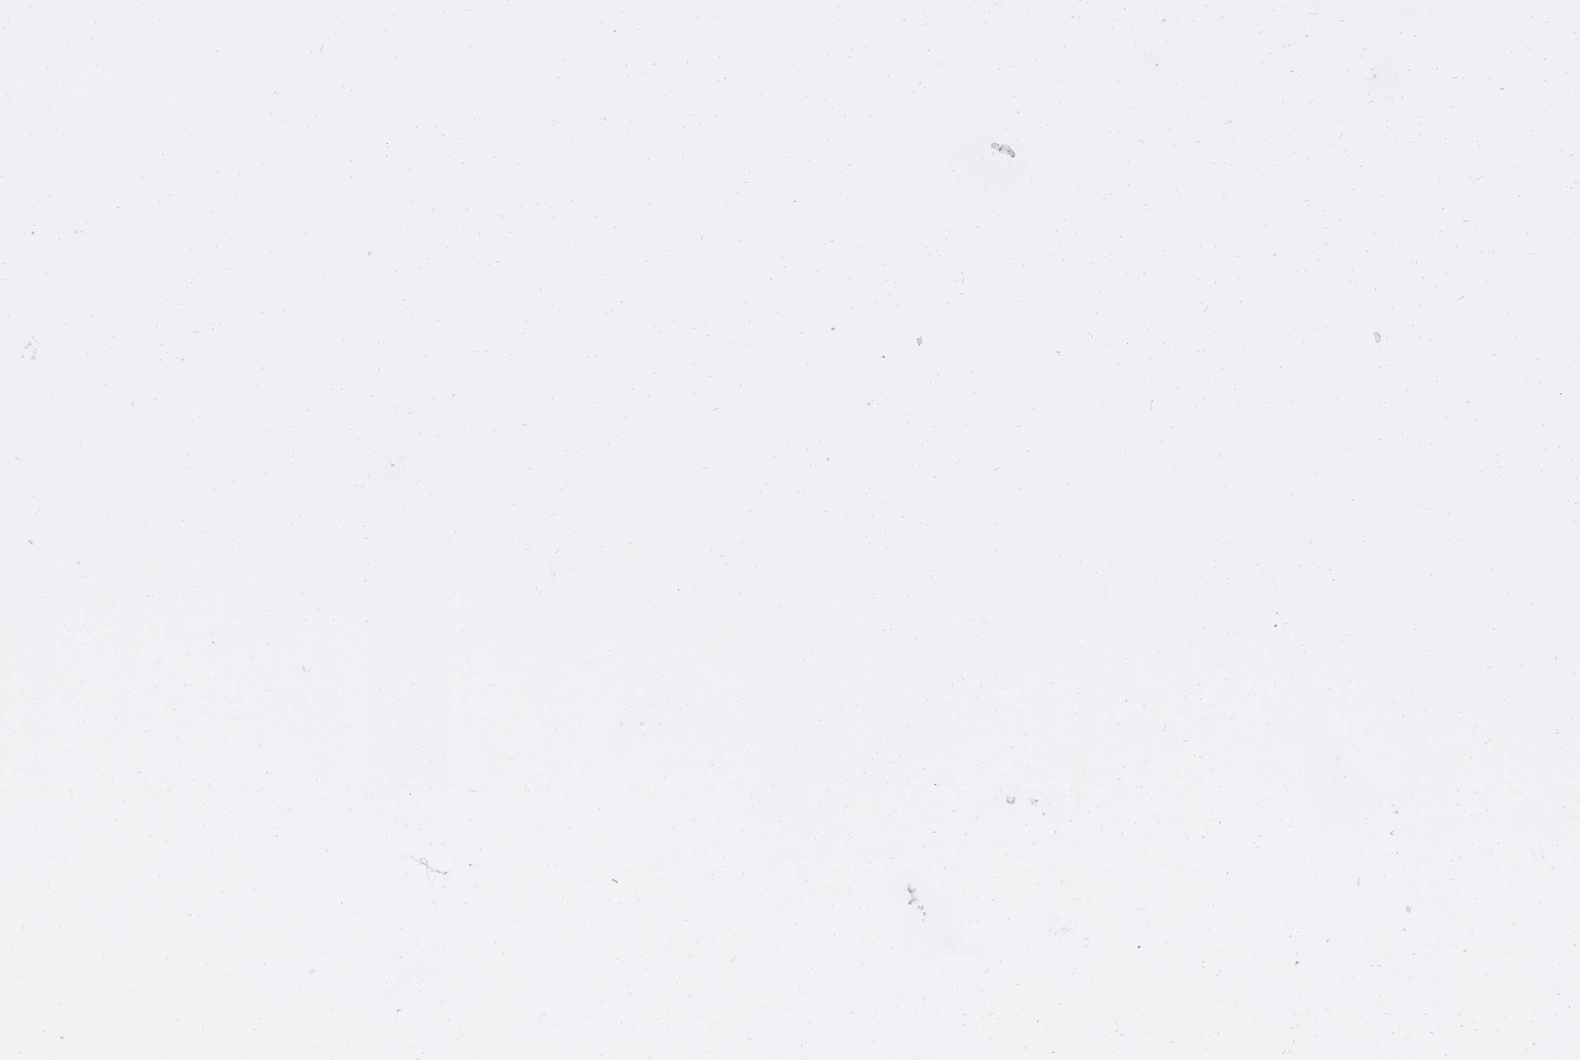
{"staining": {"intensity": "weak", "quantity": "25%-75%", "location": "nuclear"}, "tissue": "skin", "cell_type": "Epidermal cells", "image_type": "normal", "snomed": [{"axis": "morphology", "description": "Normal tissue, NOS"}, {"axis": "topography", "description": "Anal"}], "caption": "Immunohistochemistry (IHC) (DAB (3,3'-diaminobenzidine)) staining of unremarkable skin displays weak nuclear protein staining in approximately 25%-75% of epidermal cells. (Stains: DAB in brown, nuclei in blue, Microscopy: brightfield microscopy at high magnification).", "gene": "TIGD1", "patient": {"sex": "female", "age": 40}}